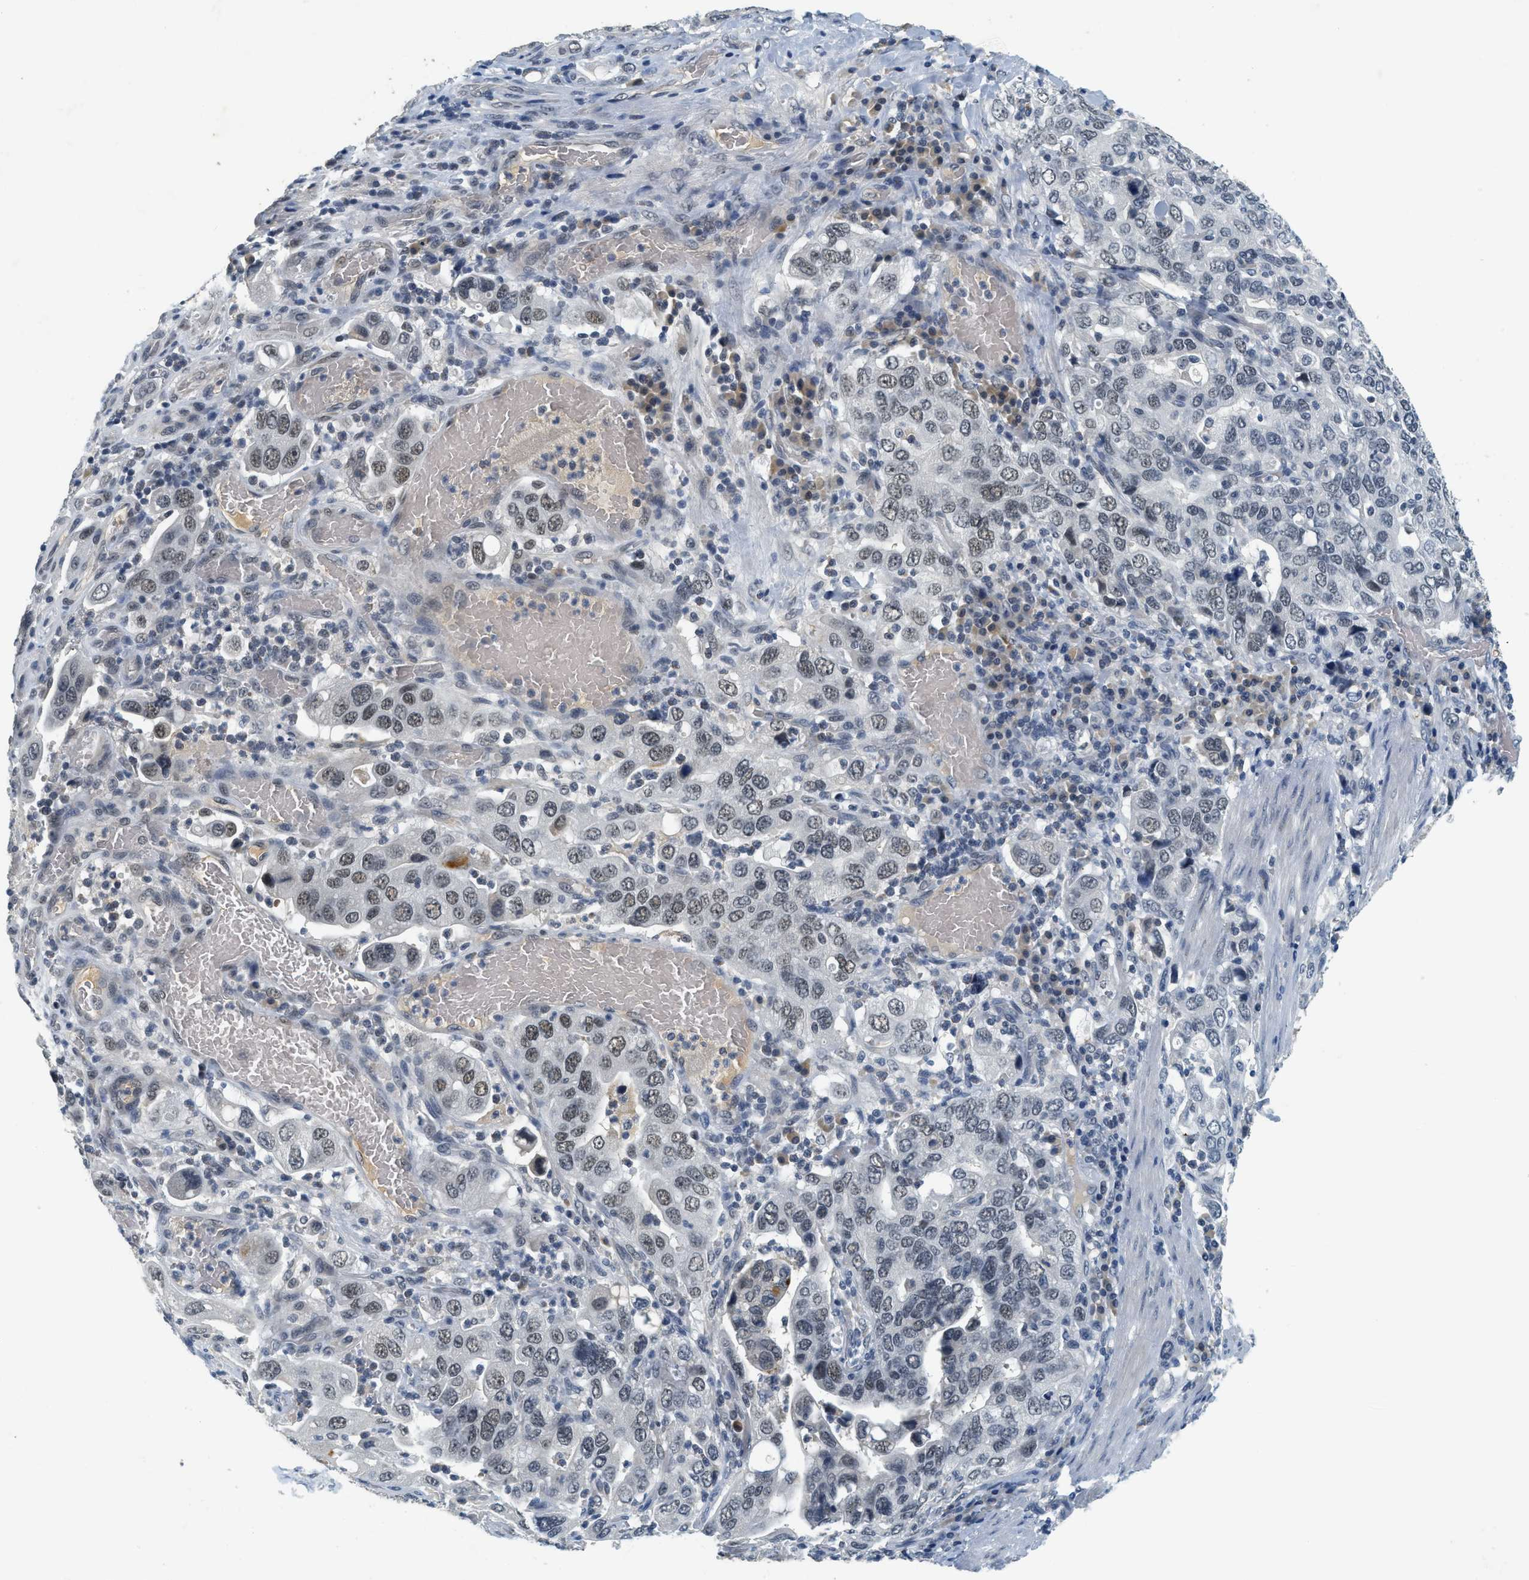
{"staining": {"intensity": "moderate", "quantity": "<25%", "location": "nuclear"}, "tissue": "stomach cancer", "cell_type": "Tumor cells", "image_type": "cancer", "snomed": [{"axis": "morphology", "description": "Adenocarcinoma, NOS"}, {"axis": "topography", "description": "Stomach, upper"}], "caption": "Stomach adenocarcinoma stained with a brown dye reveals moderate nuclear positive positivity in approximately <25% of tumor cells.", "gene": "MZF1", "patient": {"sex": "male", "age": 62}}